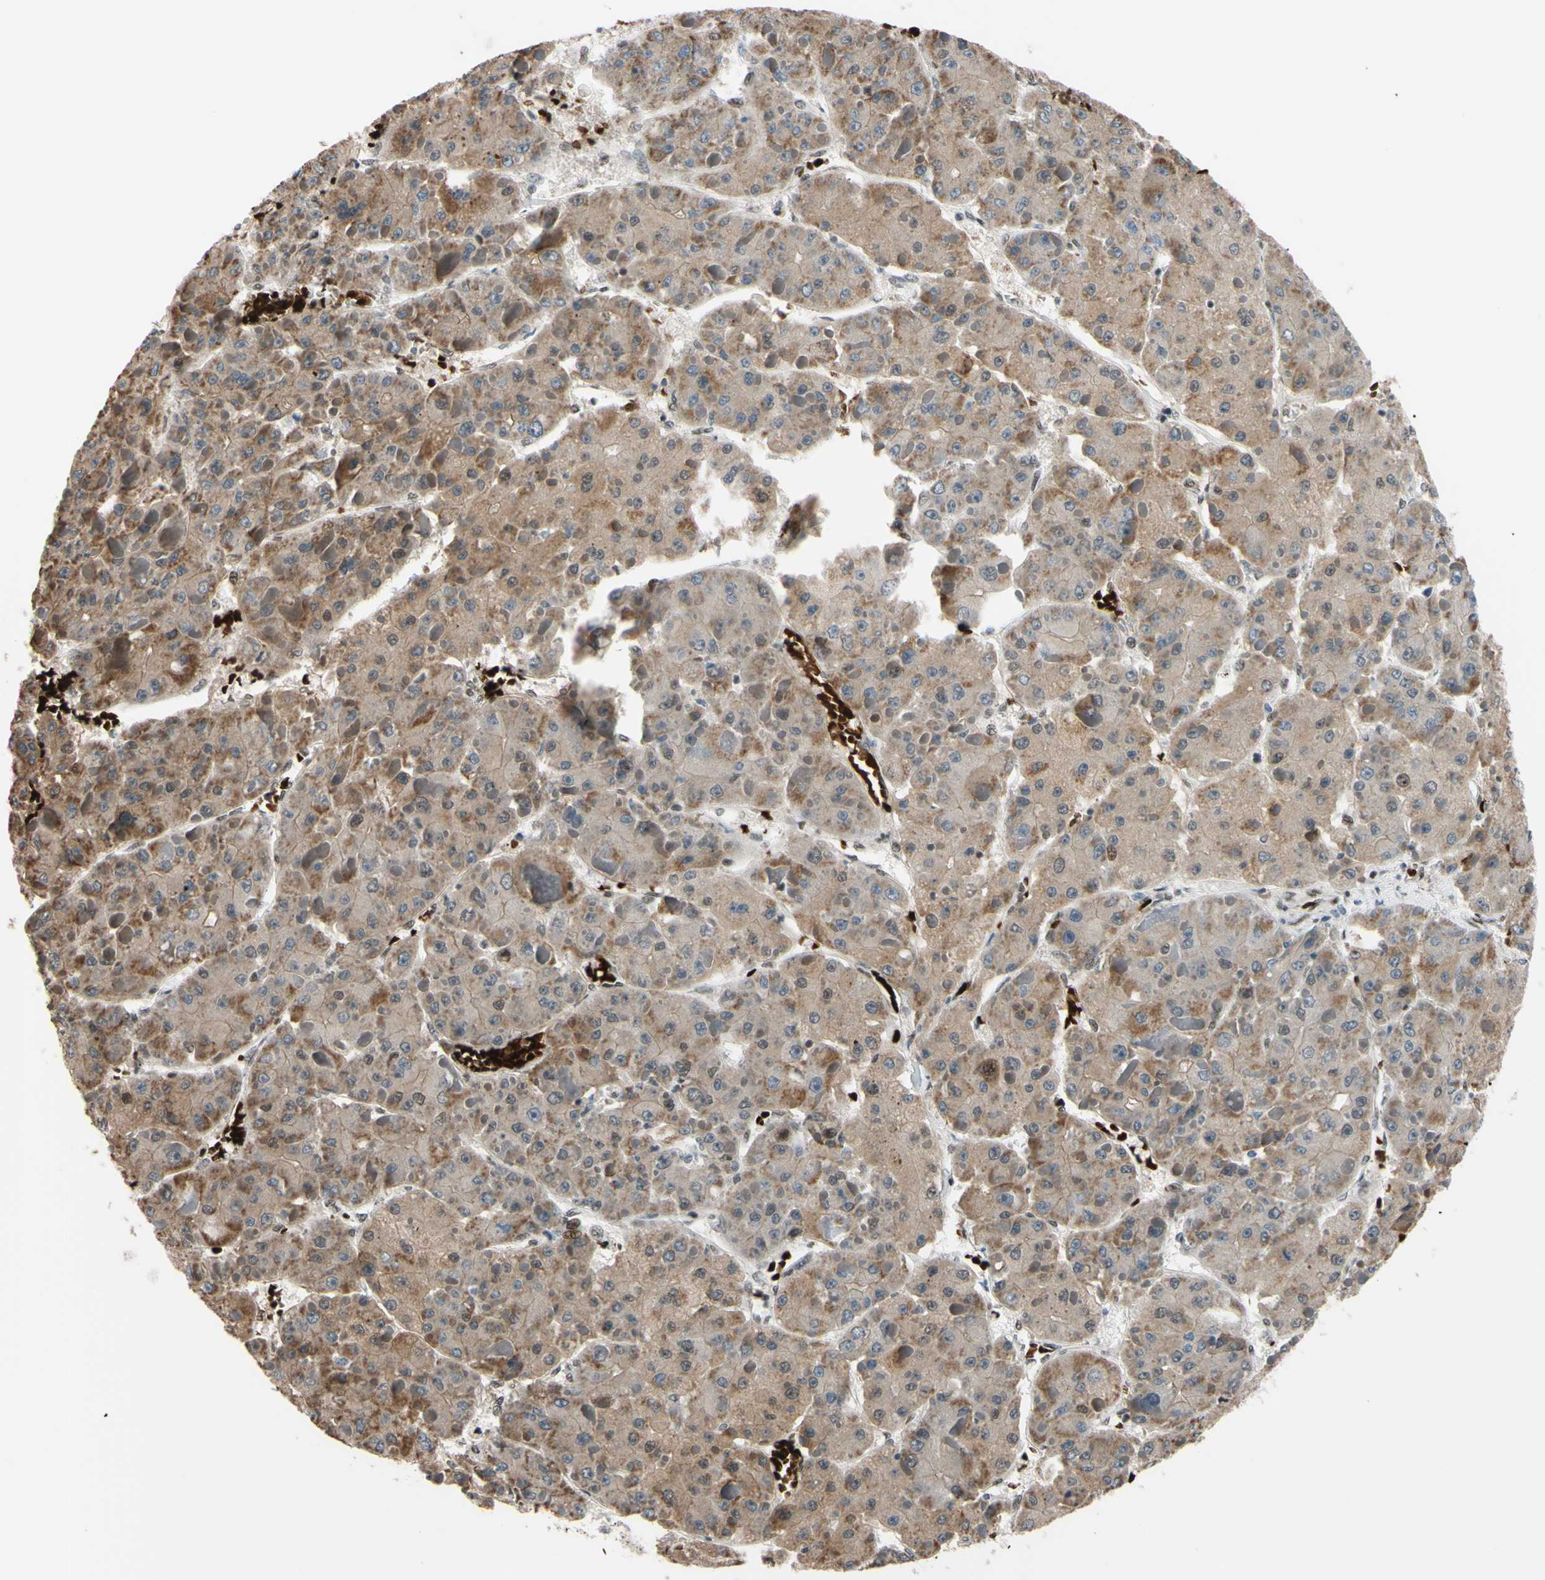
{"staining": {"intensity": "moderate", "quantity": "25%-75%", "location": "cytoplasmic/membranous"}, "tissue": "liver cancer", "cell_type": "Tumor cells", "image_type": "cancer", "snomed": [{"axis": "morphology", "description": "Carcinoma, Hepatocellular, NOS"}, {"axis": "topography", "description": "Liver"}], "caption": "A brown stain shows moderate cytoplasmic/membranous positivity of a protein in human hepatocellular carcinoma (liver) tumor cells. The staining is performed using DAB brown chromogen to label protein expression. The nuclei are counter-stained blue using hematoxylin.", "gene": "THAP12", "patient": {"sex": "female", "age": 73}}